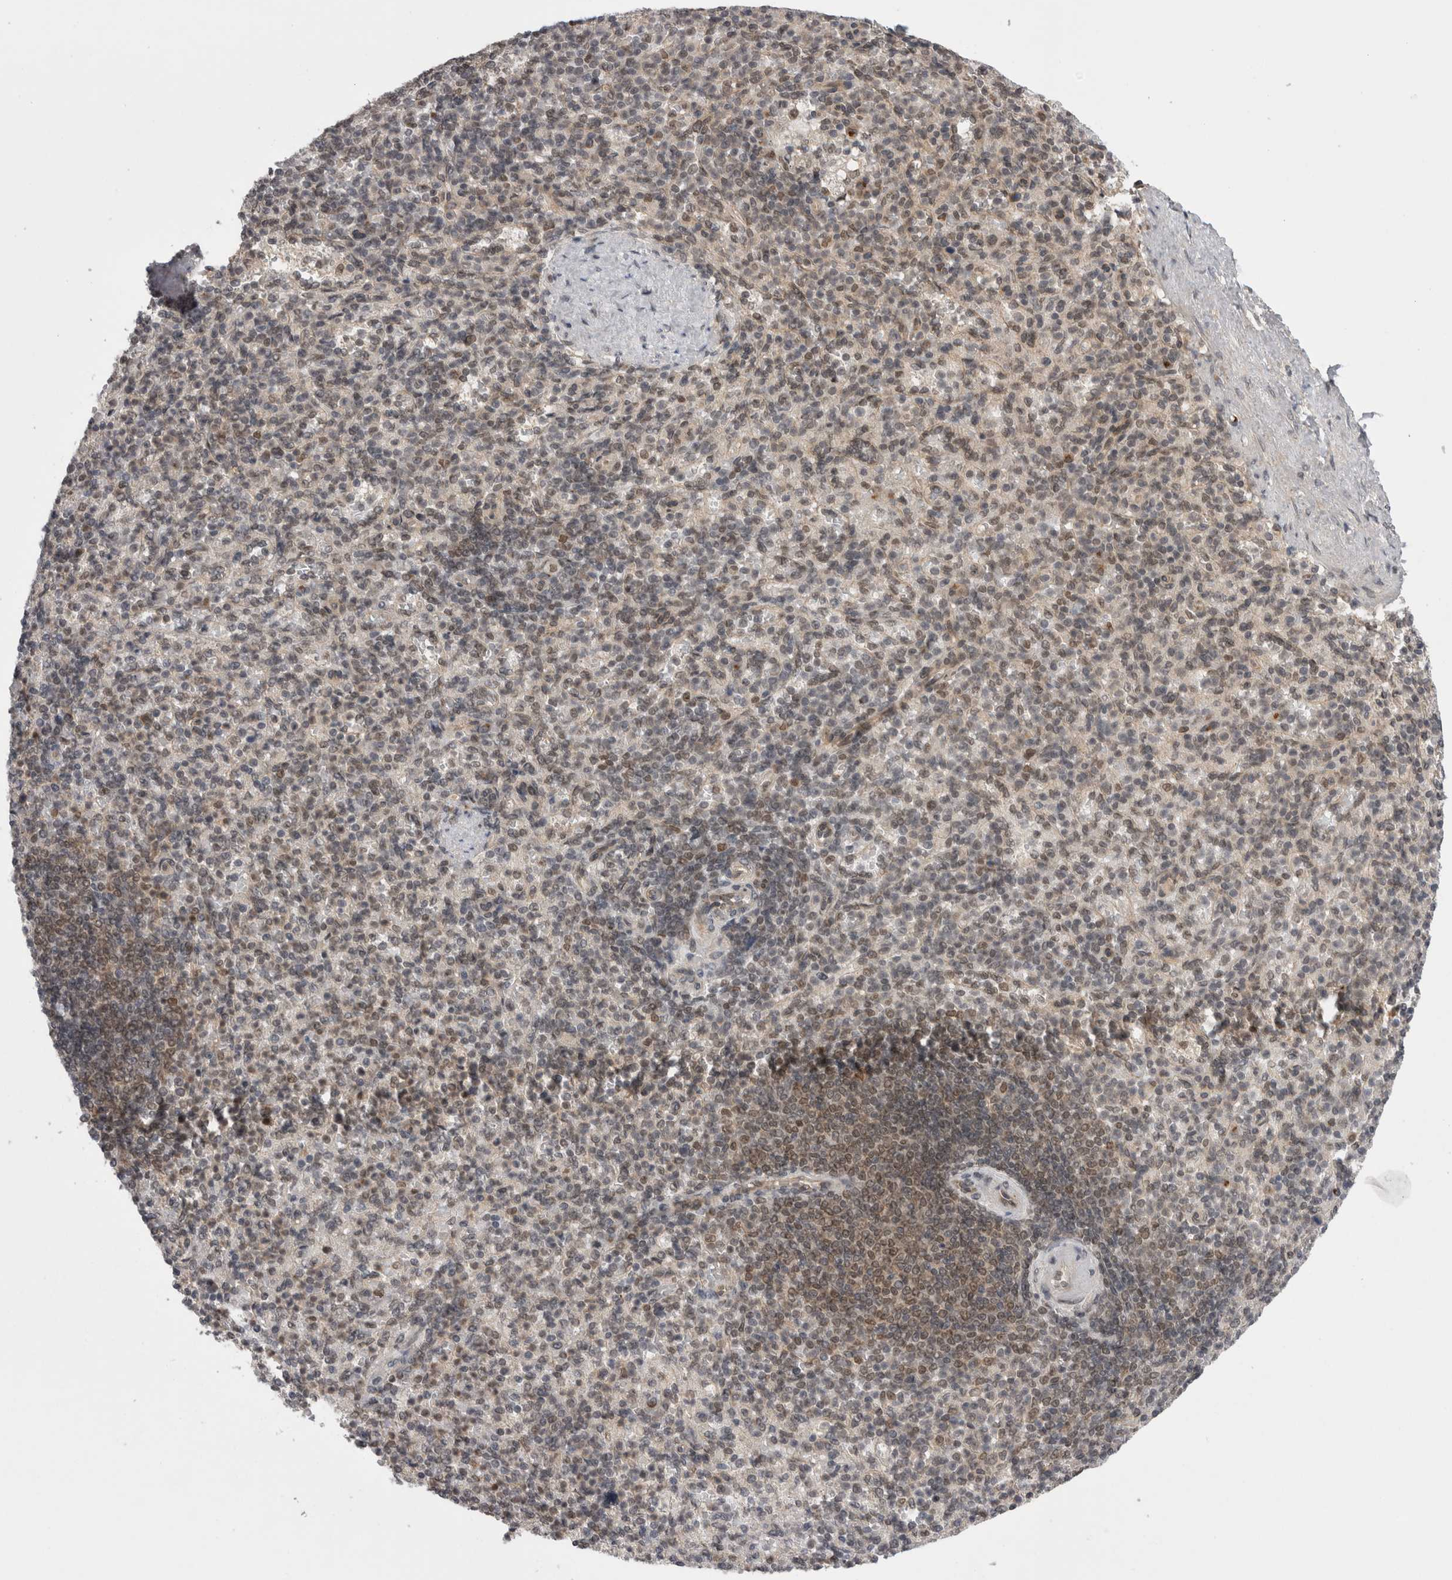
{"staining": {"intensity": "weak", "quantity": "<25%", "location": "nuclear"}, "tissue": "spleen", "cell_type": "Cells in red pulp", "image_type": "normal", "snomed": [{"axis": "morphology", "description": "Normal tissue, NOS"}, {"axis": "topography", "description": "Spleen"}], "caption": "A high-resolution micrograph shows IHC staining of benign spleen, which demonstrates no significant staining in cells in red pulp. Nuclei are stained in blue.", "gene": "ZNF341", "patient": {"sex": "female", "age": 74}}